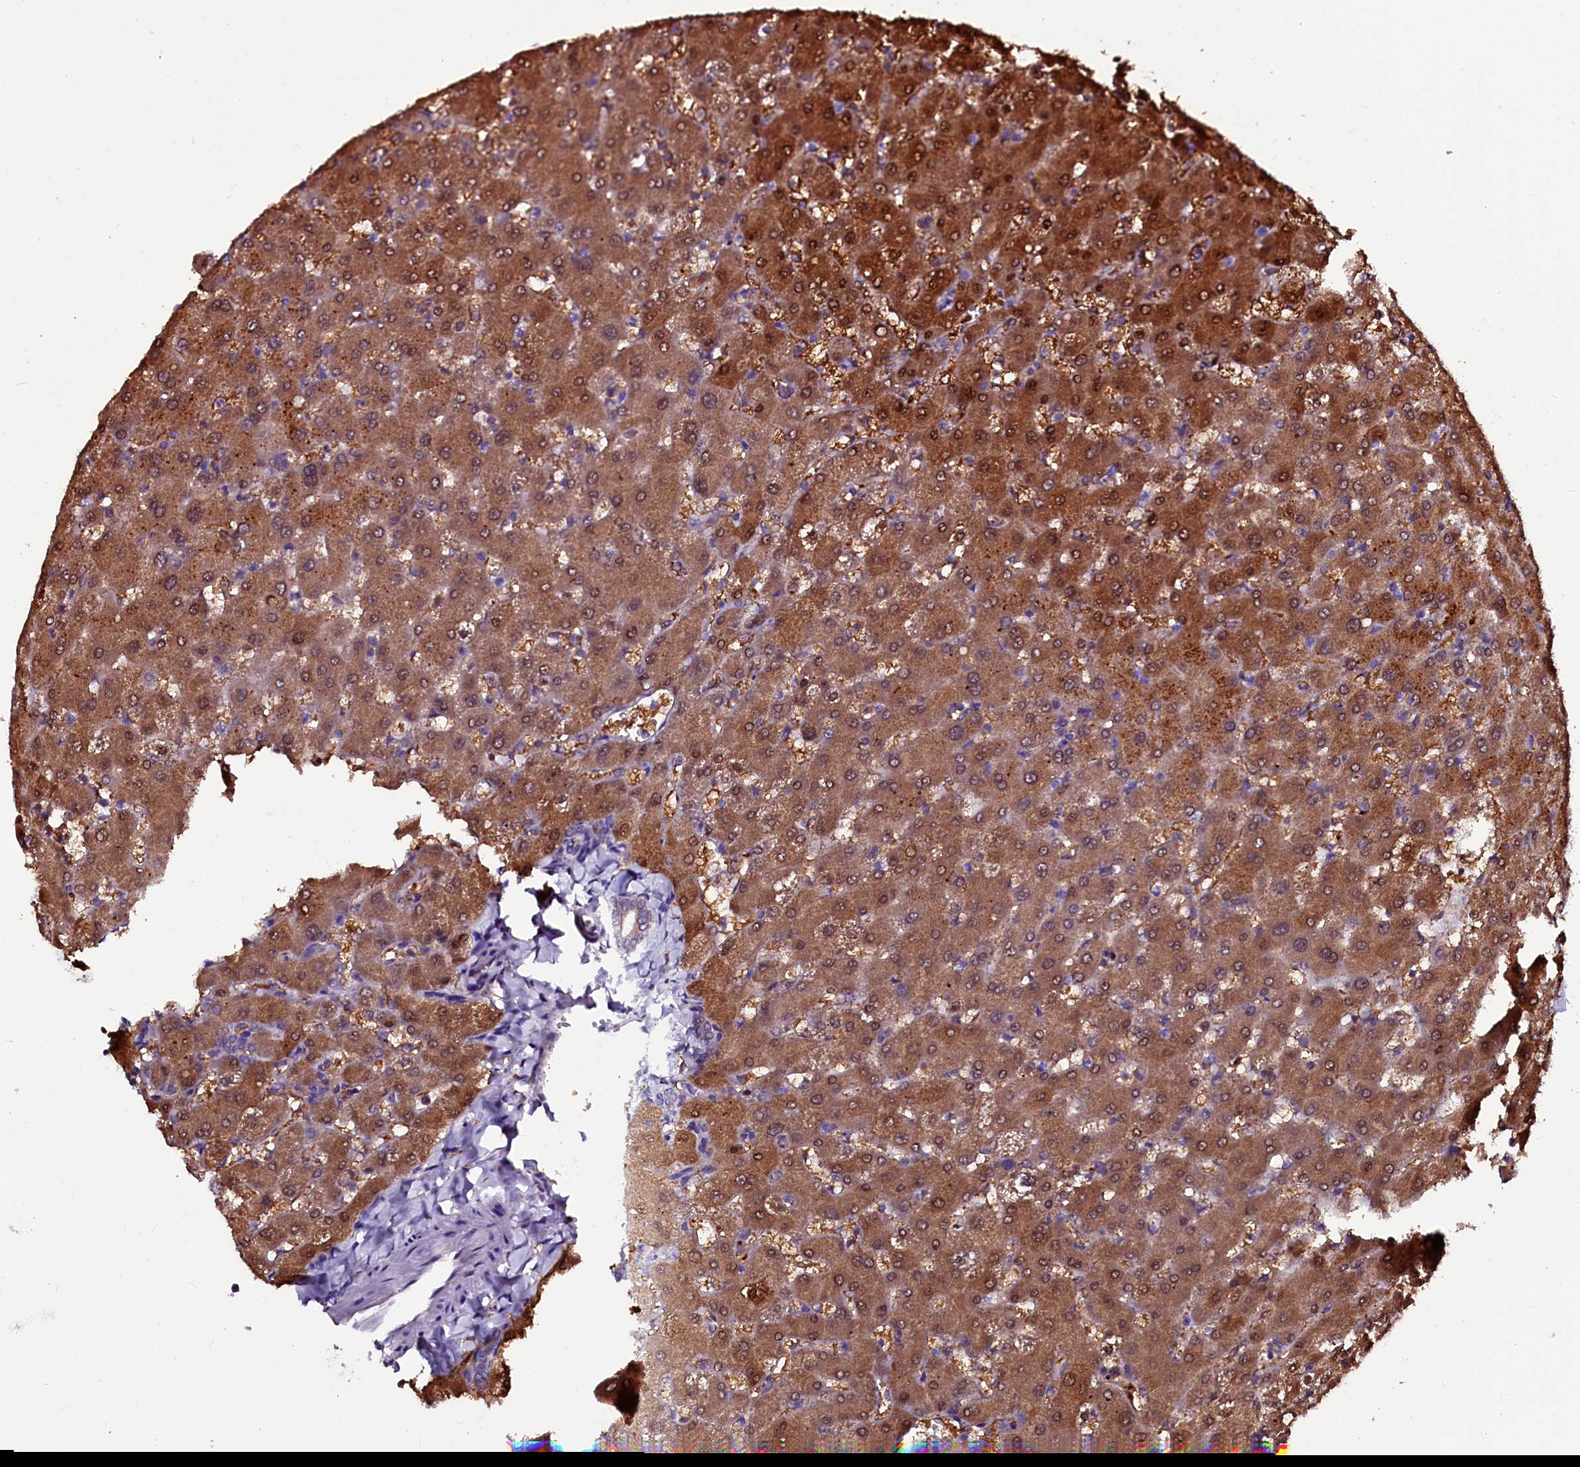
{"staining": {"intensity": "moderate", "quantity": ">75%", "location": "cytoplasmic/membranous"}, "tissue": "liver", "cell_type": "Cholangiocytes", "image_type": "normal", "snomed": [{"axis": "morphology", "description": "Normal tissue, NOS"}, {"axis": "topography", "description": "Liver"}], "caption": "Normal liver was stained to show a protein in brown. There is medium levels of moderate cytoplasmic/membranous expression in approximately >75% of cholangiocytes. Using DAB (brown) and hematoxylin (blue) stains, captured at high magnification using brightfield microscopy.", "gene": "N4BP1", "patient": {"sex": "female", "age": 63}}